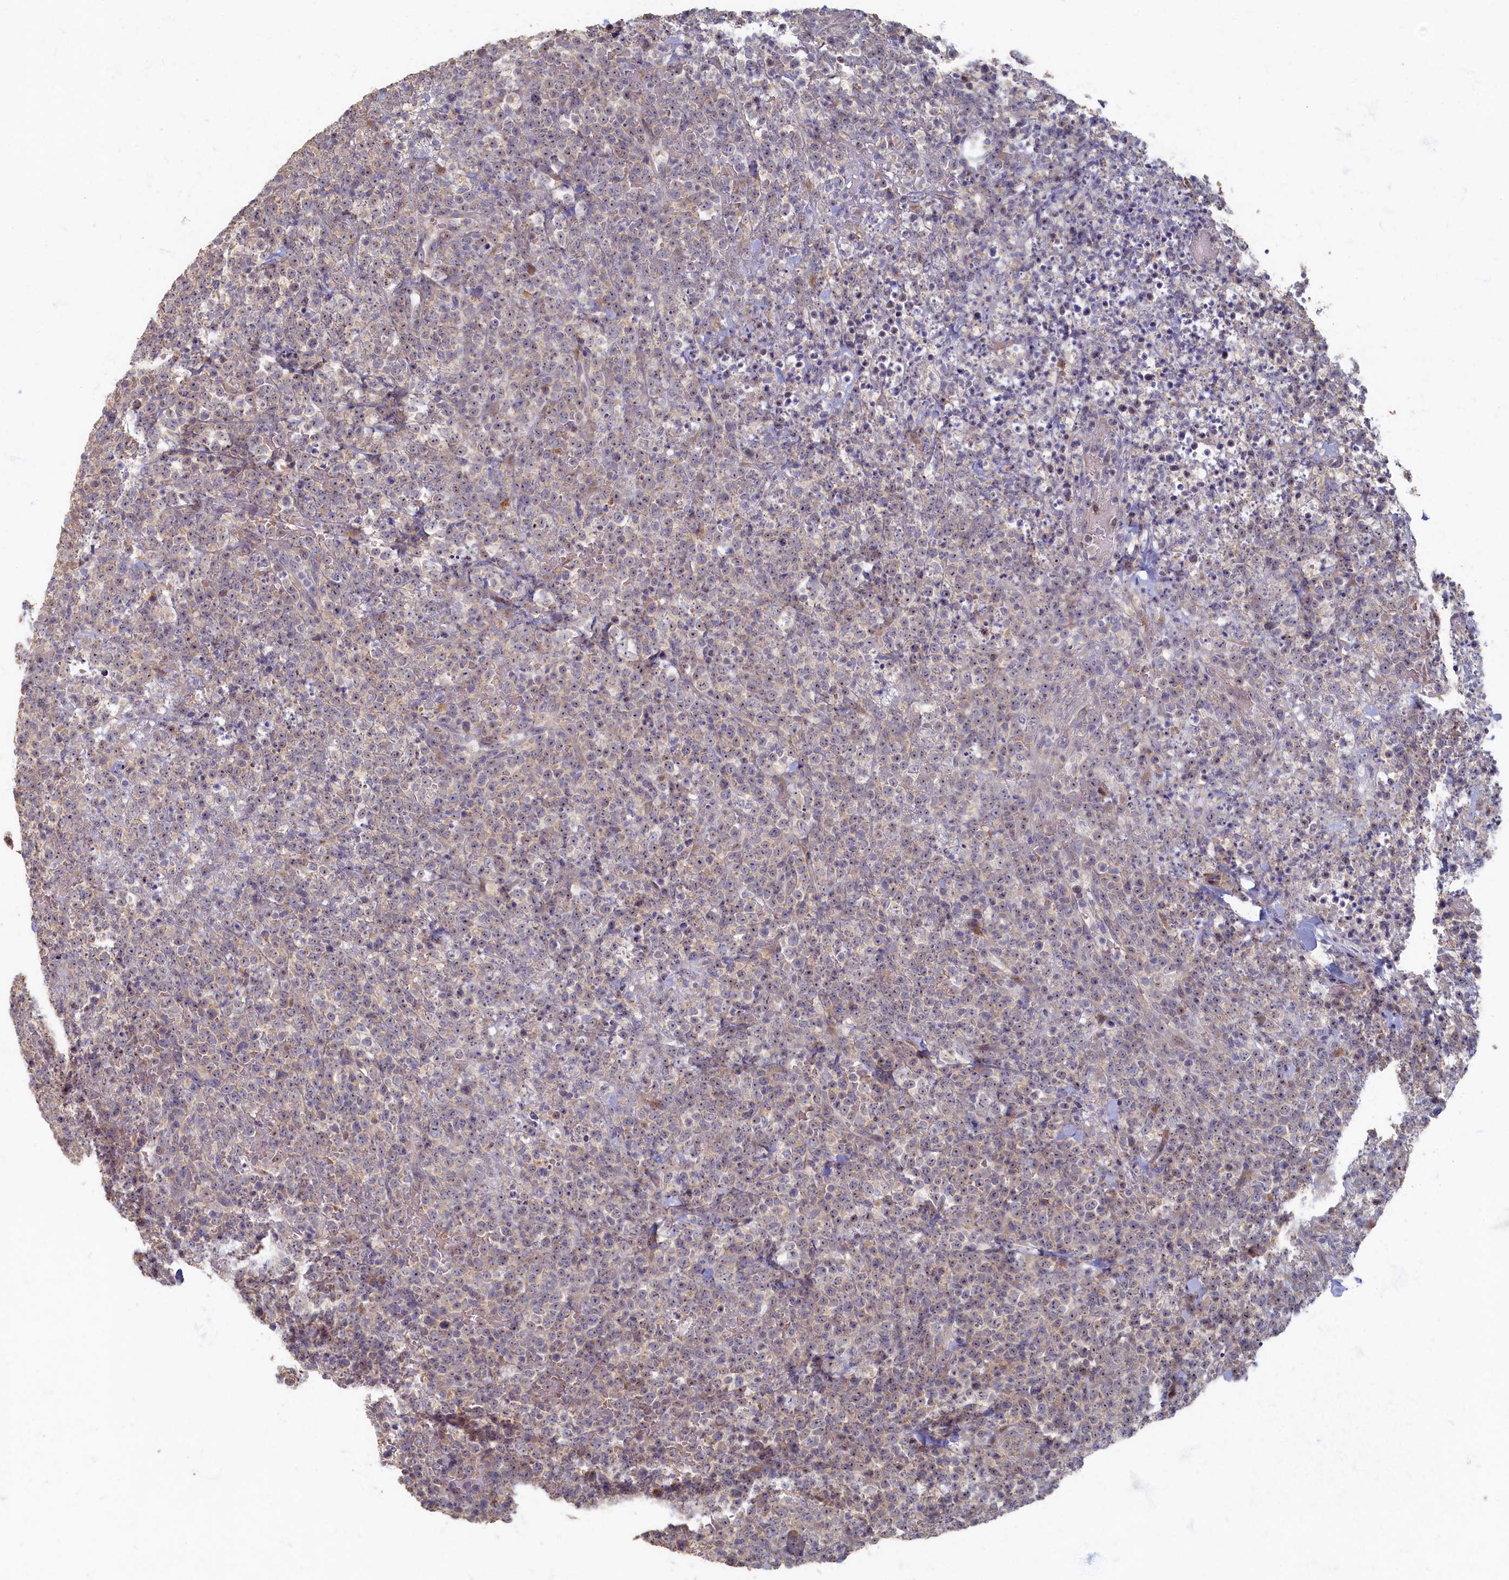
{"staining": {"intensity": "negative", "quantity": "none", "location": "none"}, "tissue": "lymphoma", "cell_type": "Tumor cells", "image_type": "cancer", "snomed": [{"axis": "morphology", "description": "Malignant lymphoma, non-Hodgkin's type, High grade"}, {"axis": "topography", "description": "Colon"}], "caption": "This is an IHC histopathology image of malignant lymphoma, non-Hodgkin's type (high-grade). There is no staining in tumor cells.", "gene": "HUNK", "patient": {"sex": "female", "age": 53}}